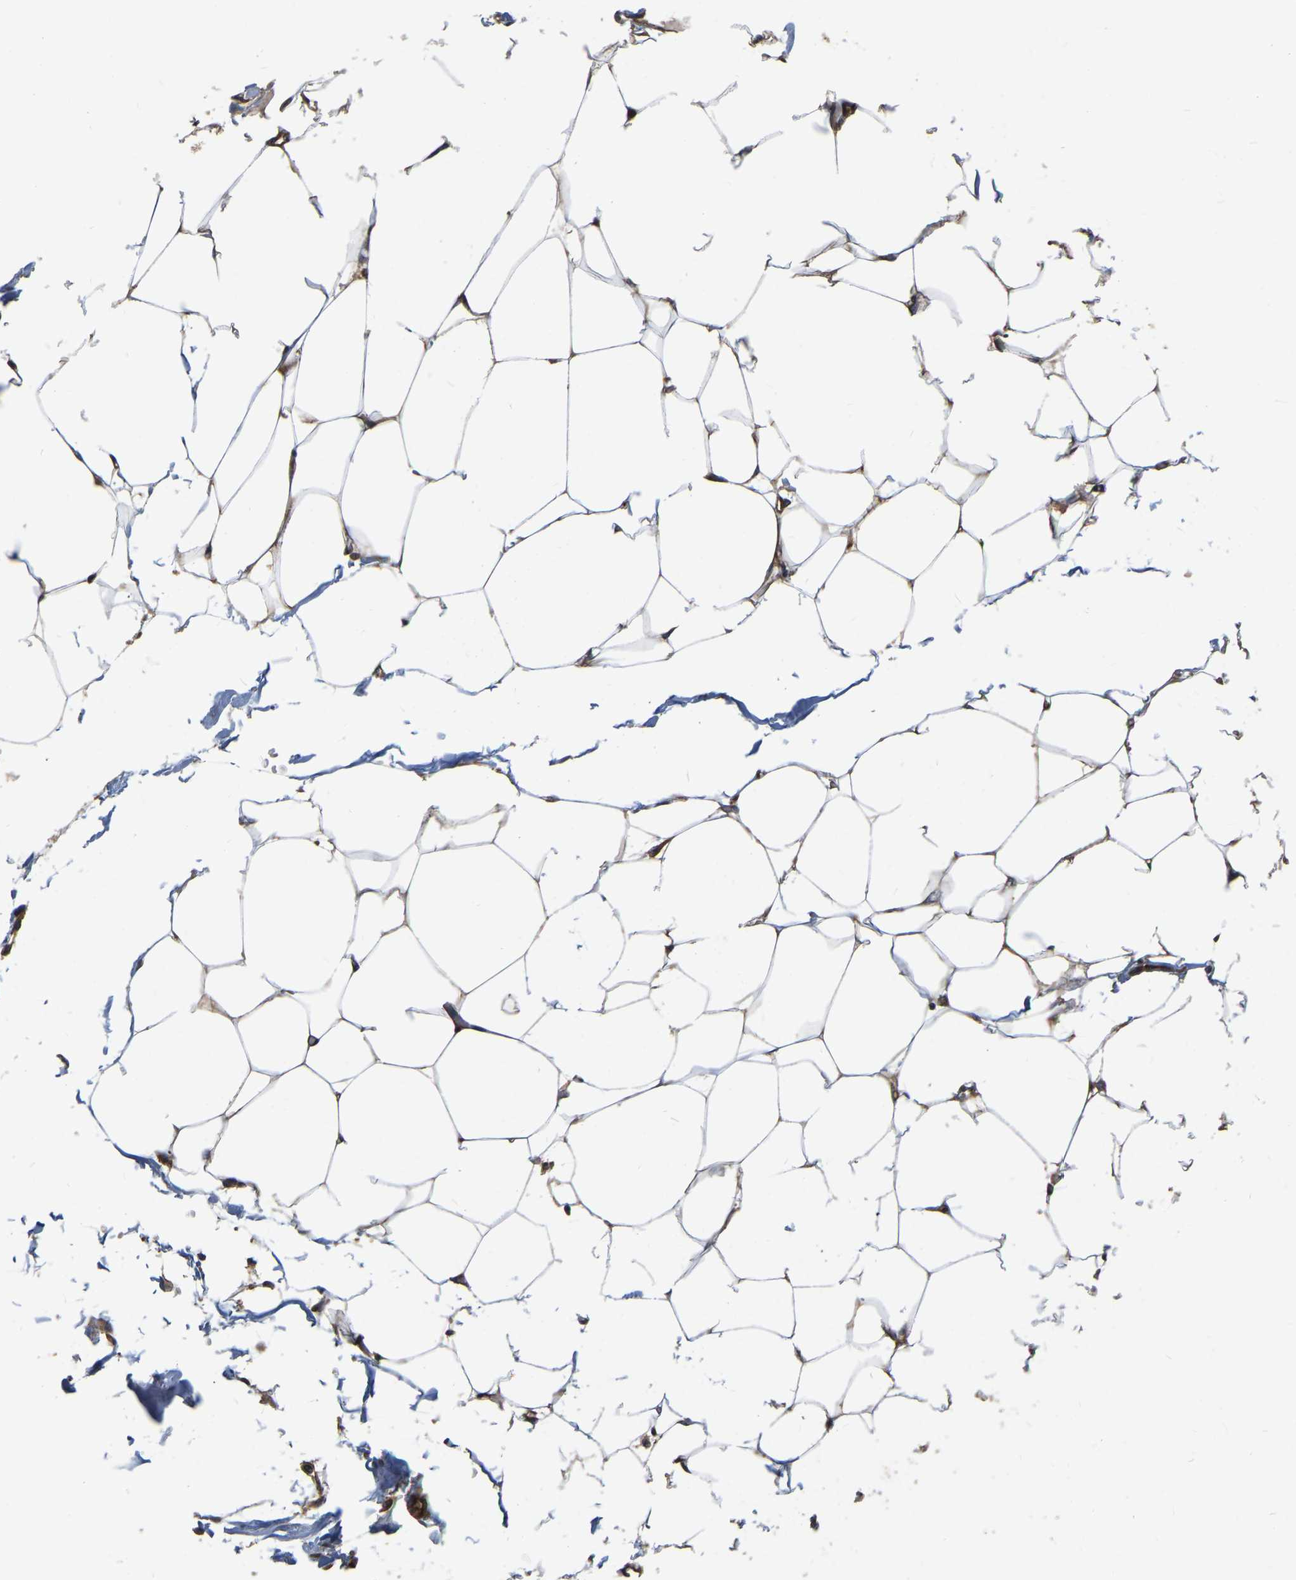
{"staining": {"intensity": "moderate", "quantity": ">75%", "location": "cytoplasmic/membranous"}, "tissue": "adipose tissue", "cell_type": "Adipocytes", "image_type": "normal", "snomed": [{"axis": "morphology", "description": "Normal tissue, NOS"}, {"axis": "morphology", "description": "Adenocarcinoma, NOS"}, {"axis": "topography", "description": "Colon"}, {"axis": "topography", "description": "Peripheral nerve tissue"}], "caption": "Protein staining by immunohistochemistry (IHC) shows moderate cytoplasmic/membranous staining in approximately >75% of adipocytes in normal adipose tissue. The protein of interest is shown in brown color, while the nuclei are stained blue.", "gene": "GARS1", "patient": {"sex": "male", "age": 14}}